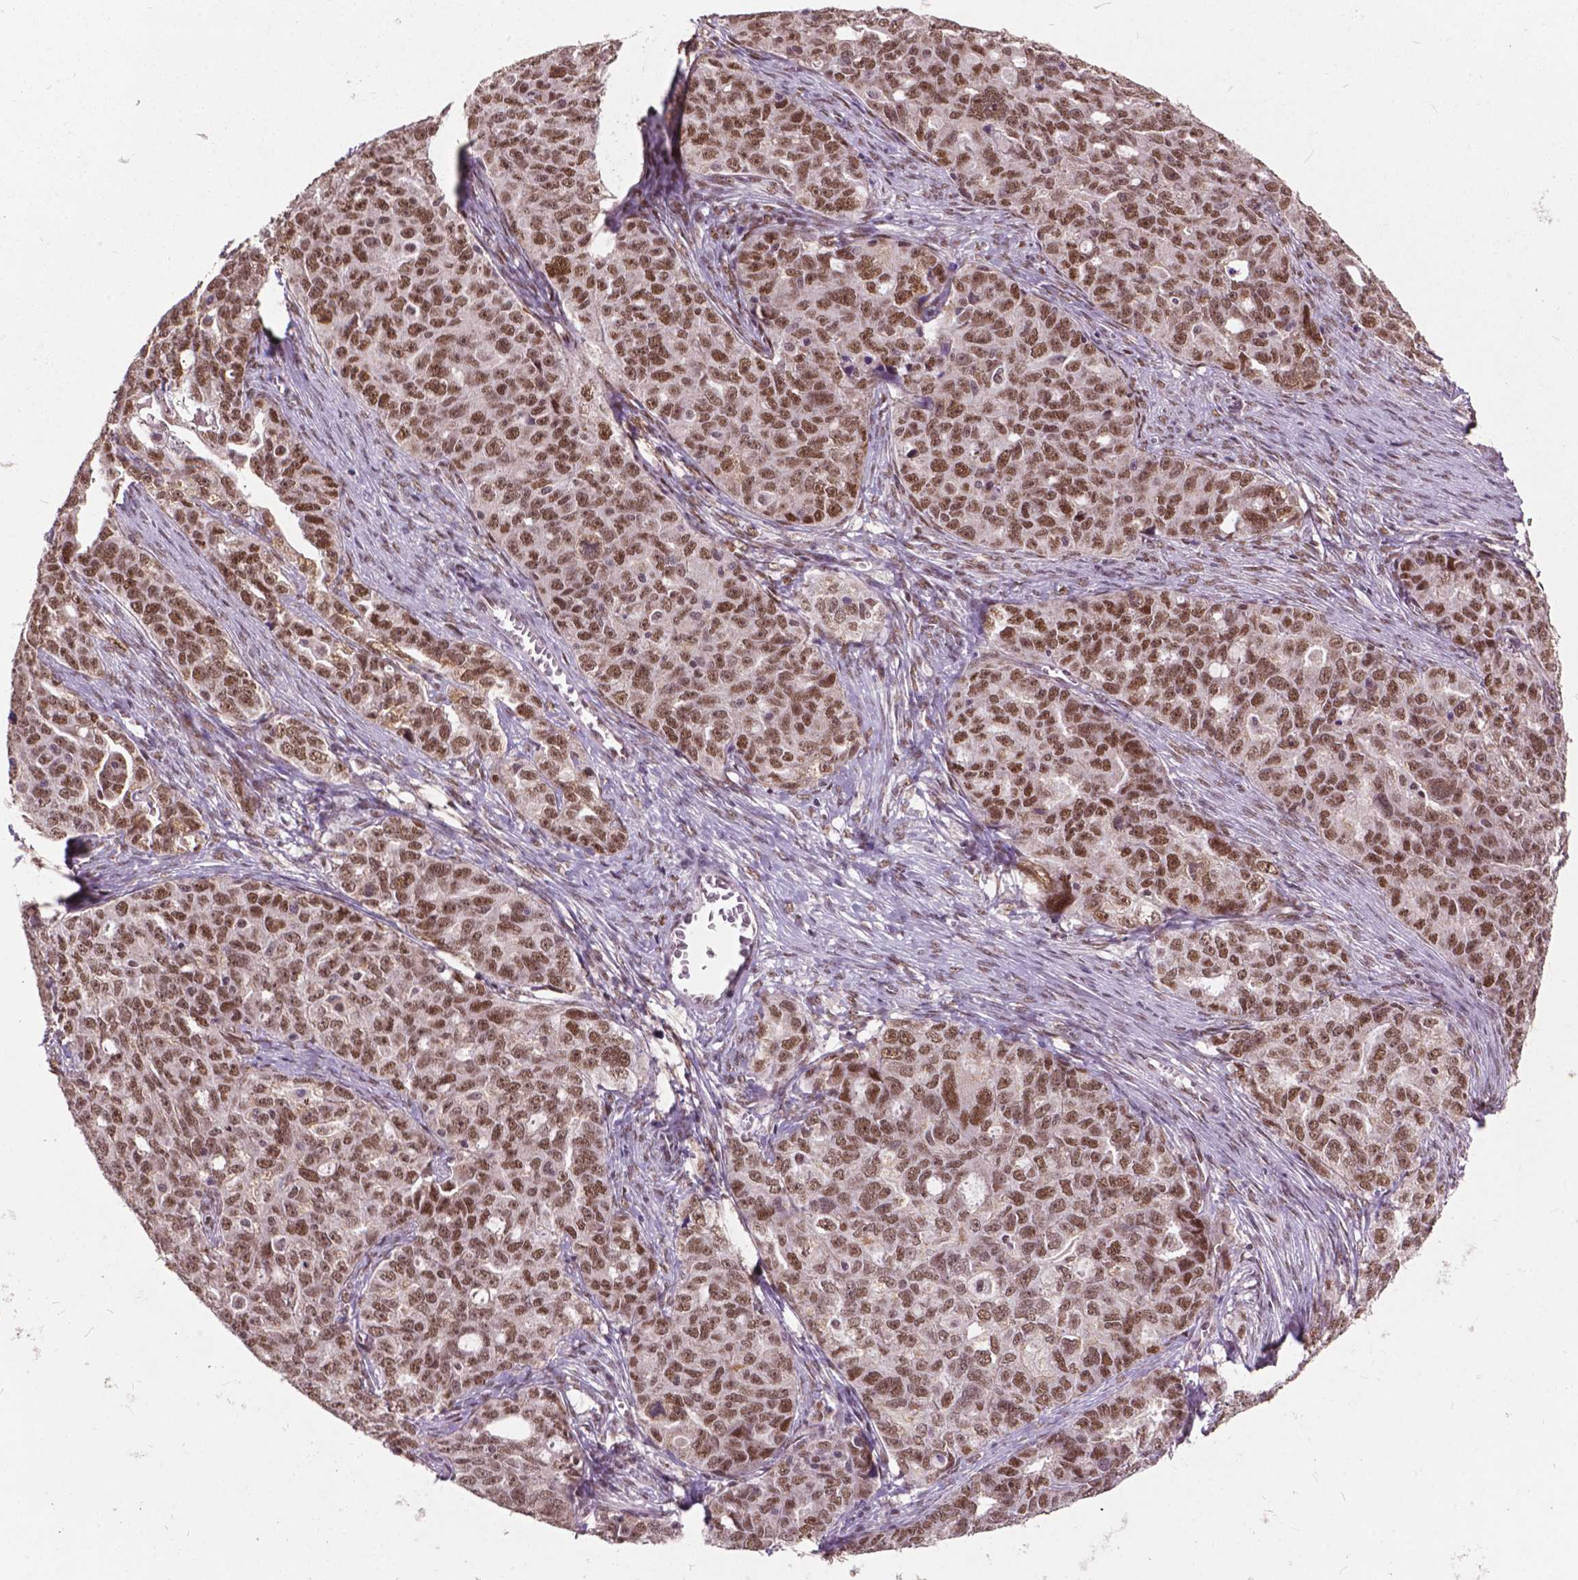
{"staining": {"intensity": "moderate", "quantity": ">75%", "location": "nuclear"}, "tissue": "ovarian cancer", "cell_type": "Tumor cells", "image_type": "cancer", "snomed": [{"axis": "morphology", "description": "Cystadenocarcinoma, serous, NOS"}, {"axis": "topography", "description": "Ovary"}], "caption": "The micrograph reveals immunohistochemical staining of ovarian cancer. There is moderate nuclear staining is seen in approximately >75% of tumor cells. (Stains: DAB (3,3'-diaminobenzidine) in brown, nuclei in blue, Microscopy: brightfield microscopy at high magnification).", "gene": "MSH2", "patient": {"sex": "female", "age": 51}}